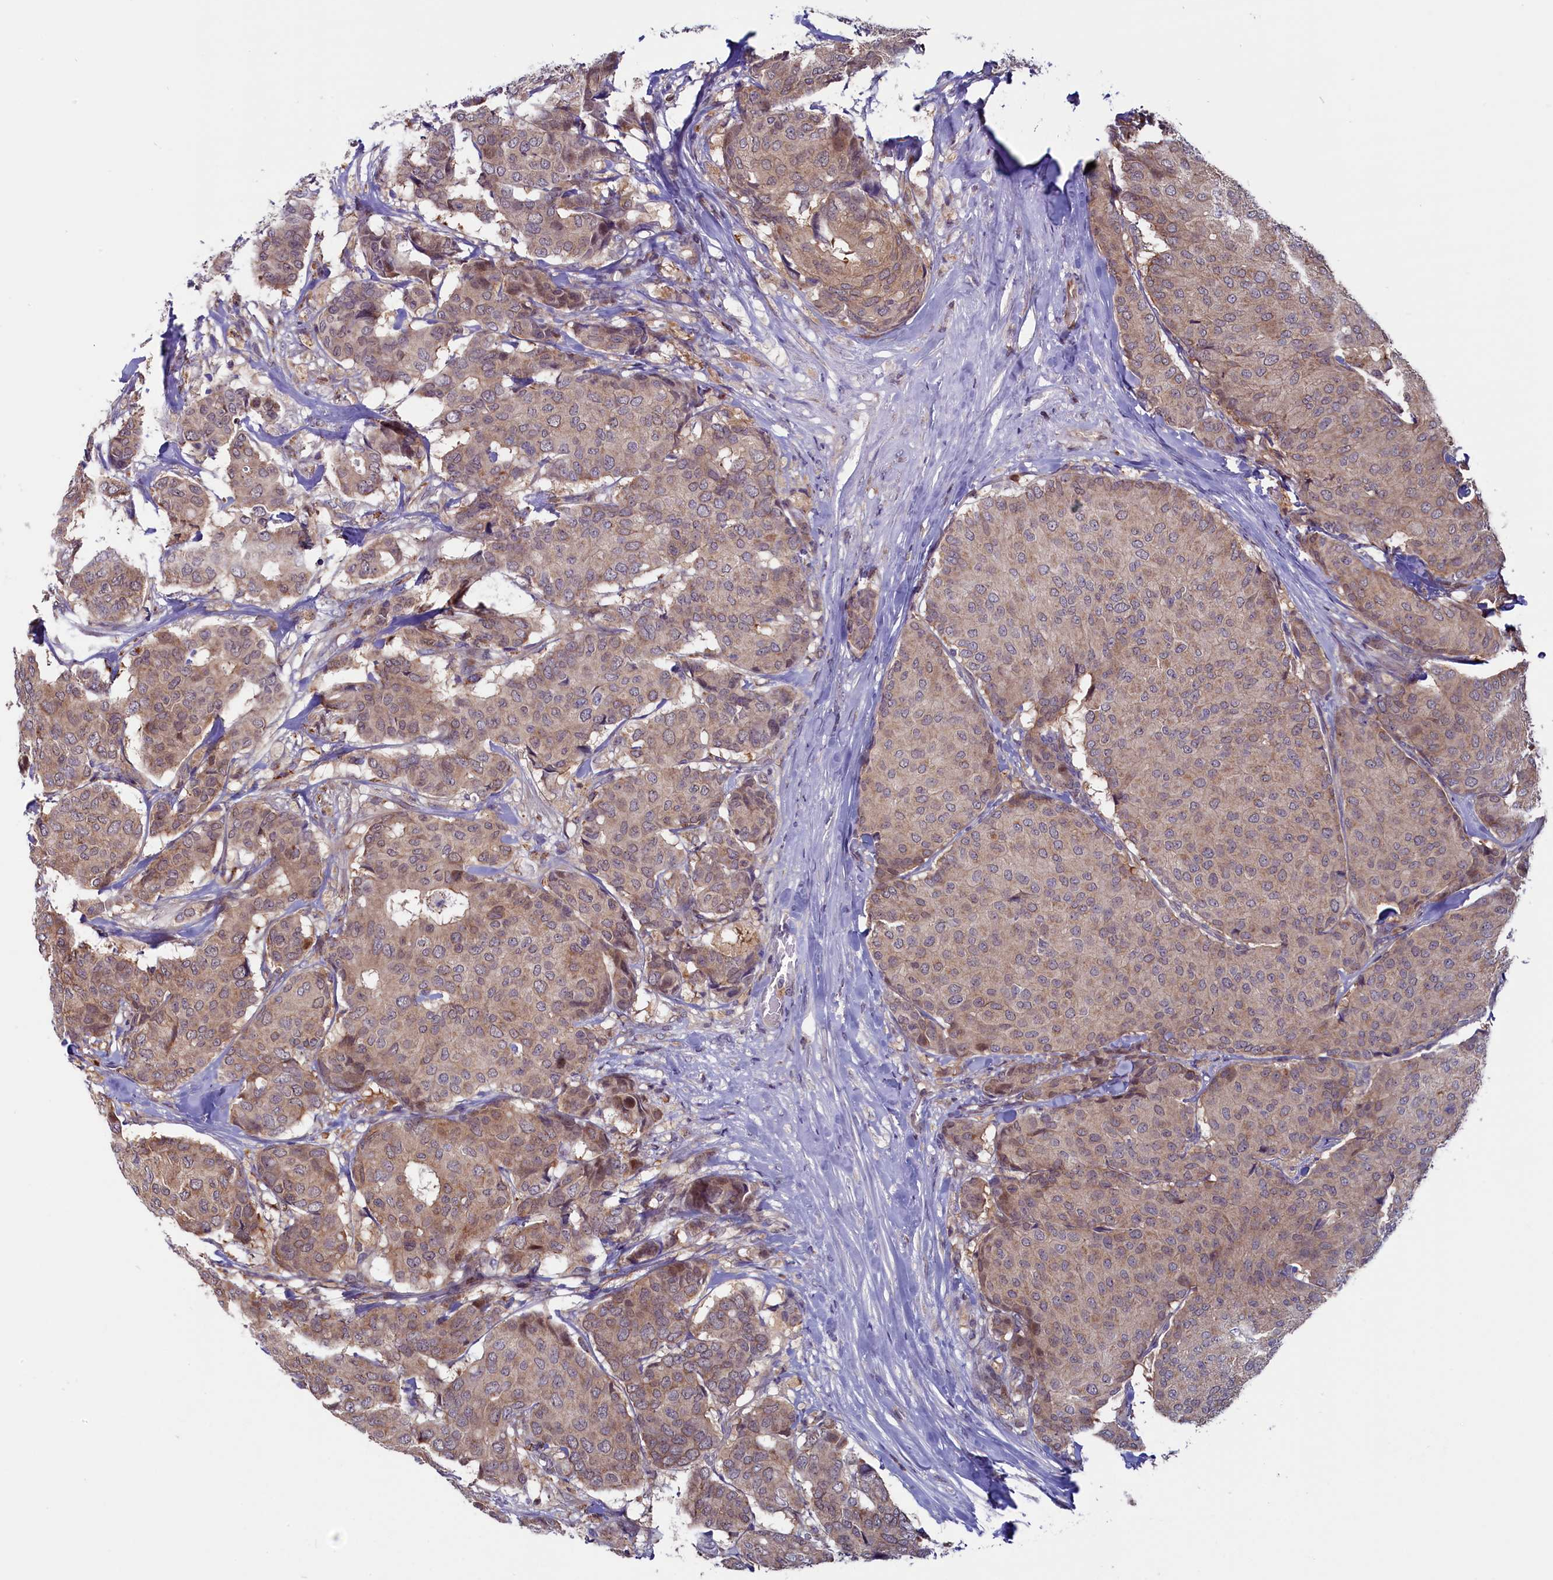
{"staining": {"intensity": "weak", "quantity": ">75%", "location": "cytoplasmic/membranous"}, "tissue": "breast cancer", "cell_type": "Tumor cells", "image_type": "cancer", "snomed": [{"axis": "morphology", "description": "Duct carcinoma"}, {"axis": "topography", "description": "Breast"}], "caption": "This is a photomicrograph of IHC staining of breast cancer (infiltrating ductal carcinoma), which shows weak expression in the cytoplasmic/membranous of tumor cells.", "gene": "CIAPIN1", "patient": {"sex": "female", "age": 75}}